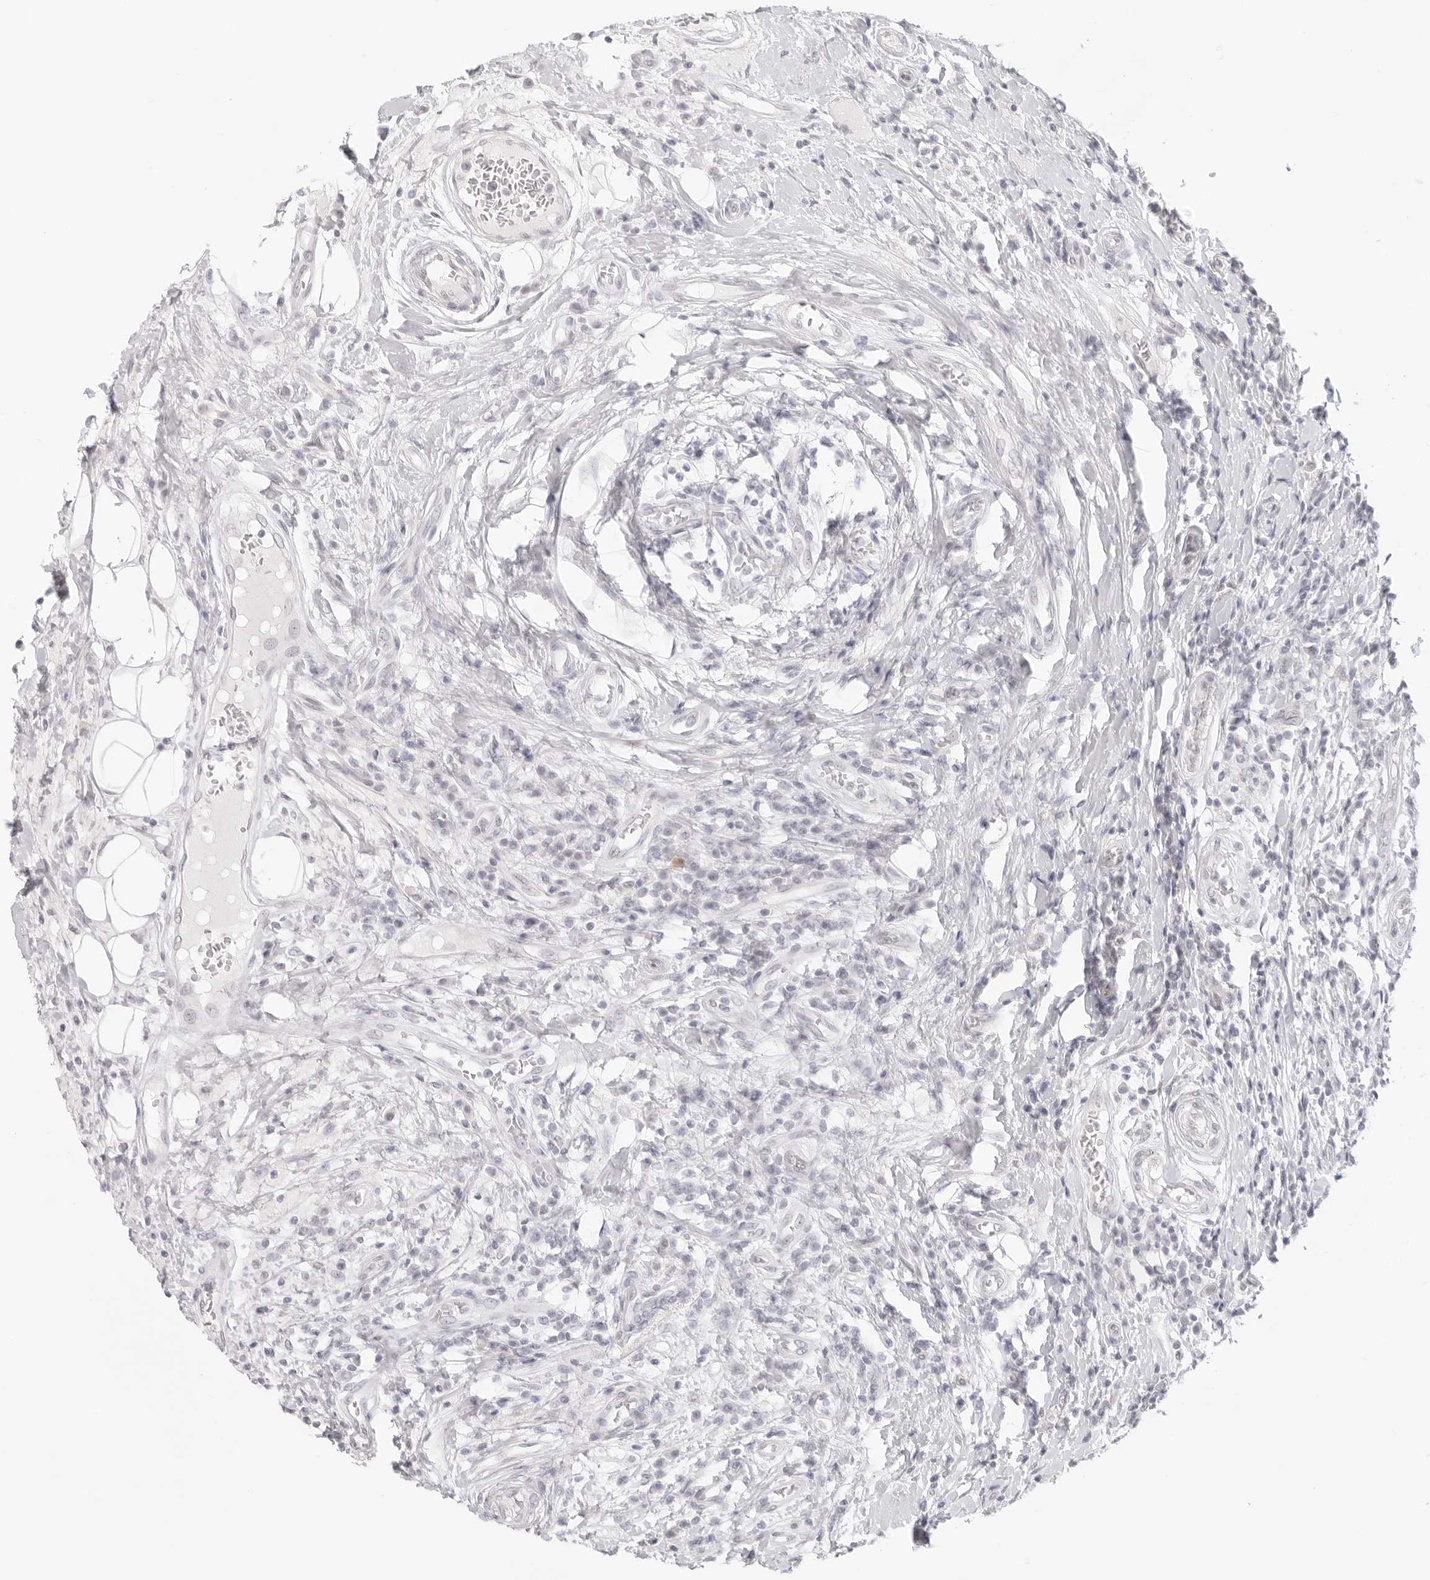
{"staining": {"intensity": "negative", "quantity": "none", "location": "none"}, "tissue": "breast cancer", "cell_type": "Tumor cells", "image_type": "cancer", "snomed": [{"axis": "morphology", "description": "Duct carcinoma"}, {"axis": "topography", "description": "Breast"}], "caption": "DAB immunohistochemical staining of infiltrating ductal carcinoma (breast) demonstrates no significant staining in tumor cells.", "gene": "MED18", "patient": {"sex": "female", "age": 27}}